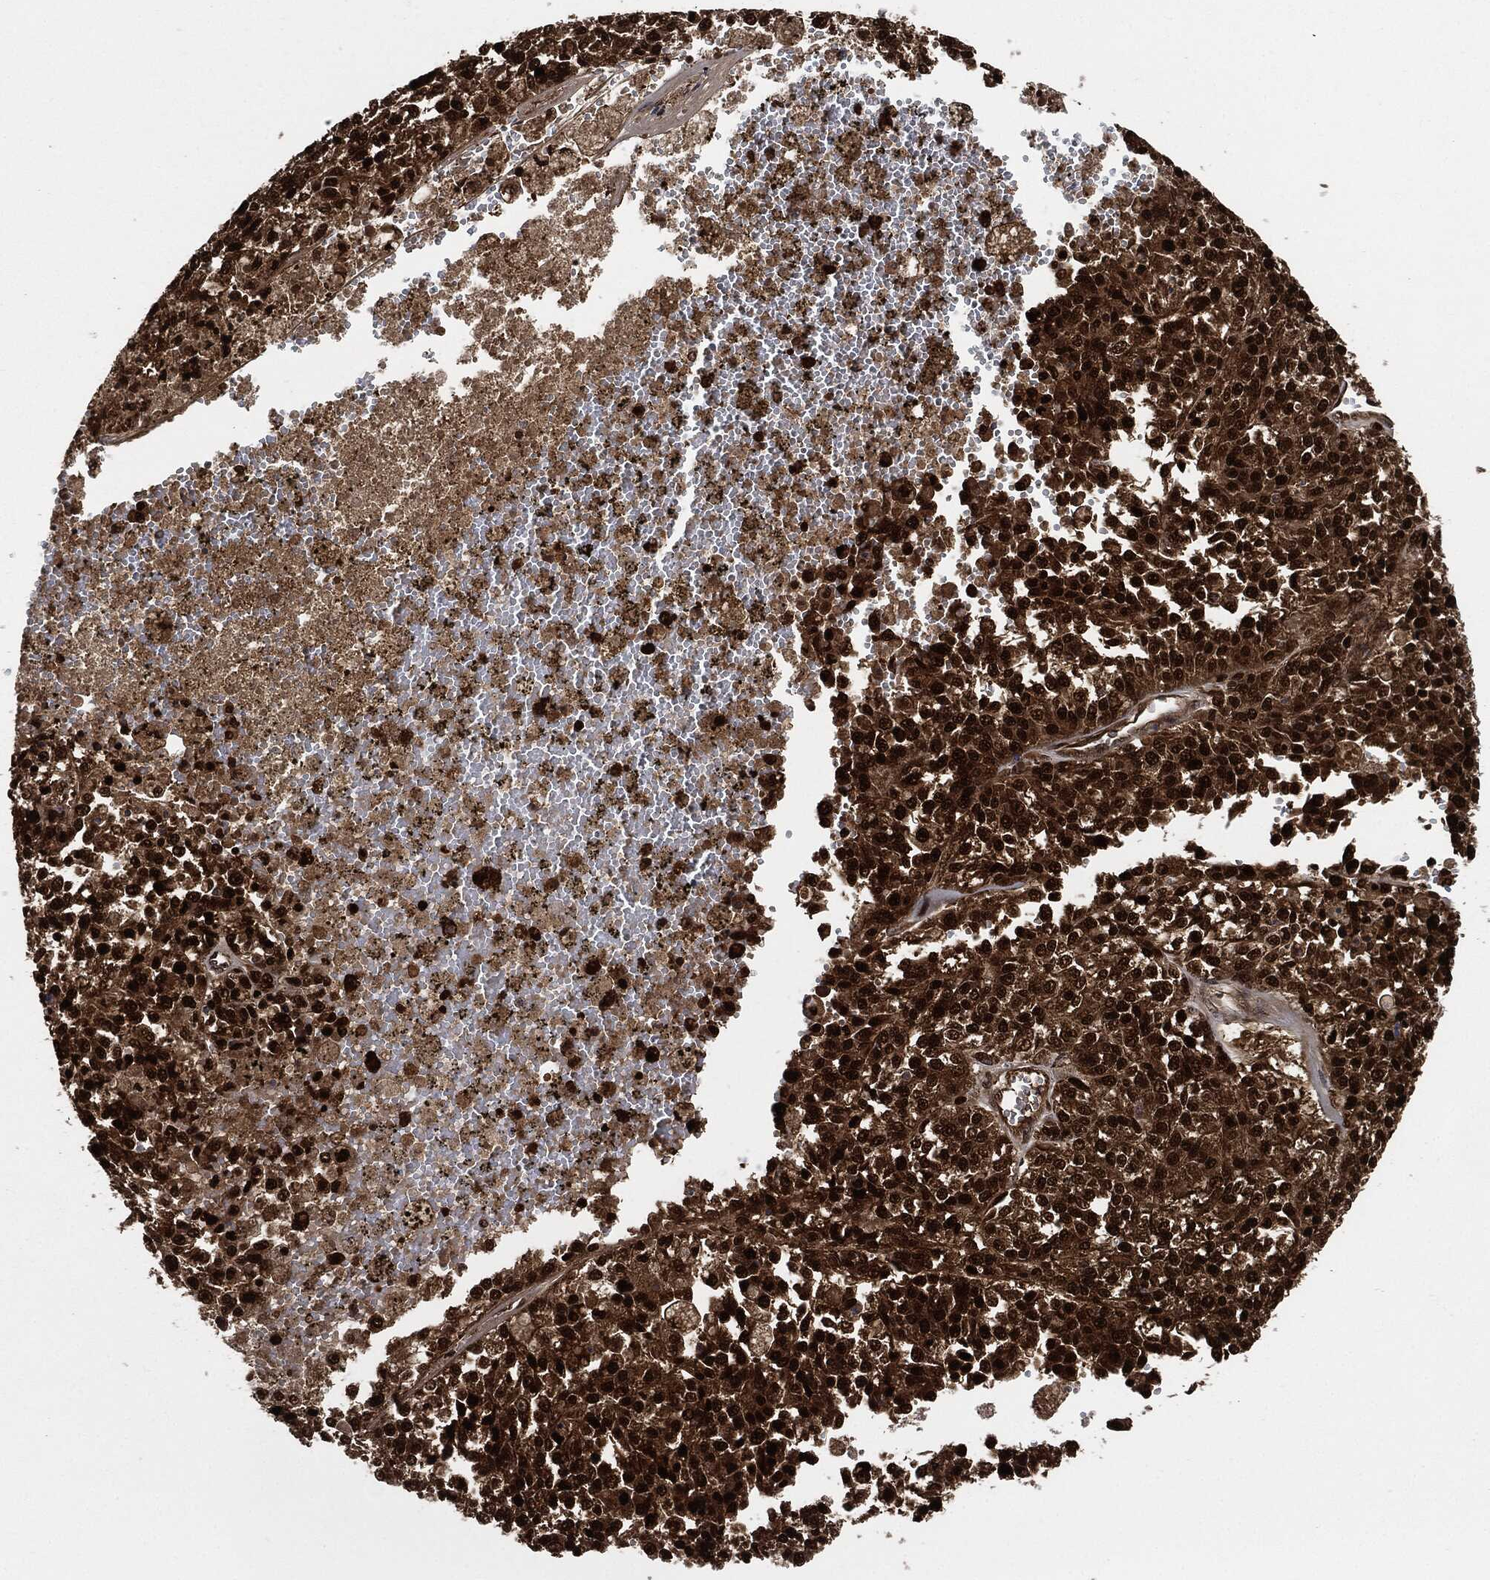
{"staining": {"intensity": "strong", "quantity": ">75%", "location": "cytoplasmic/membranous,nuclear"}, "tissue": "melanoma", "cell_type": "Tumor cells", "image_type": "cancer", "snomed": [{"axis": "morphology", "description": "Malignant melanoma, Metastatic site"}, {"axis": "topography", "description": "Lymph node"}], "caption": "Protein staining of melanoma tissue demonstrates strong cytoplasmic/membranous and nuclear expression in about >75% of tumor cells. (DAB (3,3'-diaminobenzidine) IHC with brightfield microscopy, high magnification).", "gene": "DCTN1", "patient": {"sex": "female", "age": 64}}